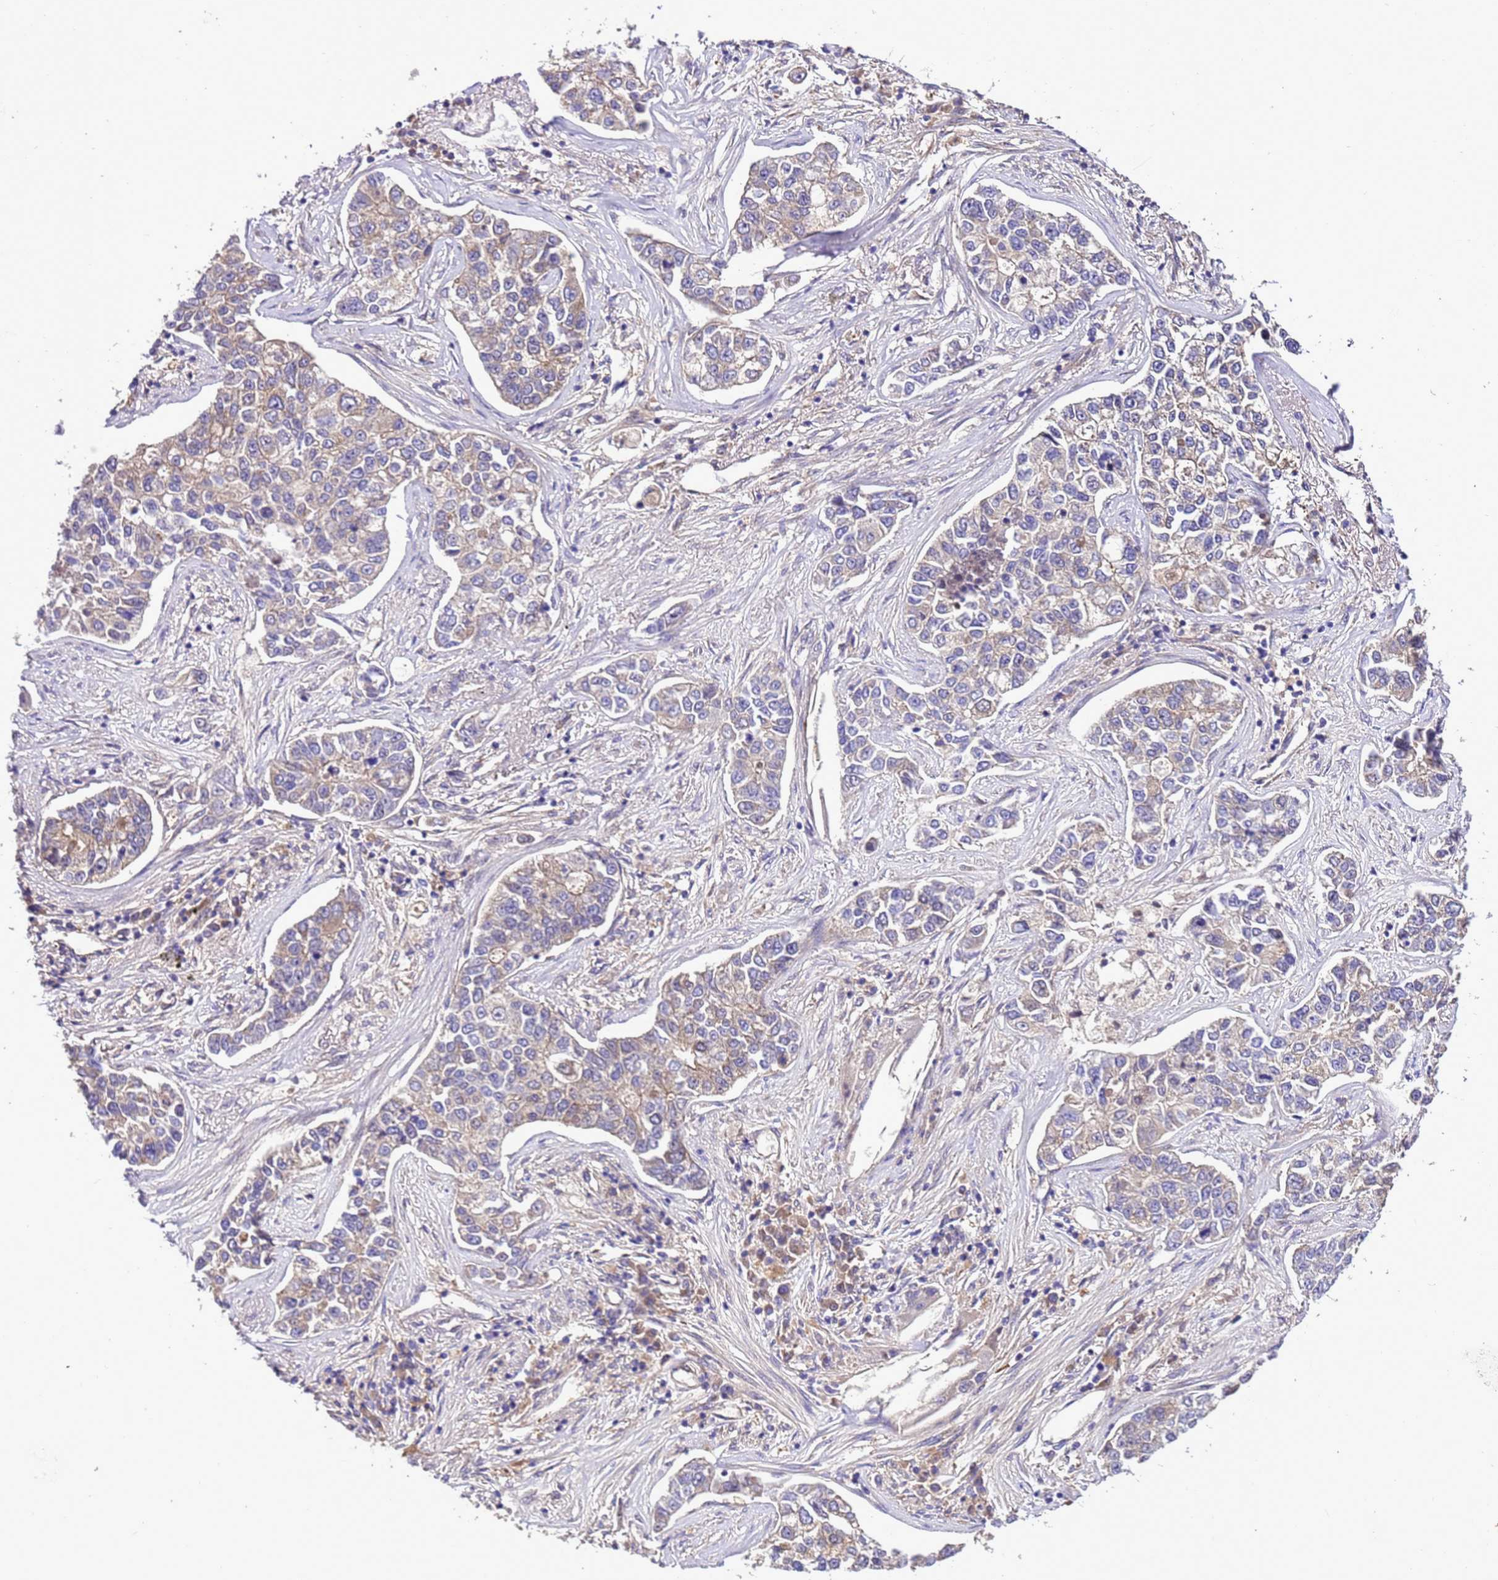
{"staining": {"intensity": "moderate", "quantity": "<25%", "location": "cytoplasmic/membranous"}, "tissue": "lung cancer", "cell_type": "Tumor cells", "image_type": "cancer", "snomed": [{"axis": "morphology", "description": "Adenocarcinoma, NOS"}, {"axis": "topography", "description": "Lung"}], "caption": "Moderate cytoplasmic/membranous positivity for a protein is present in approximately <25% of tumor cells of lung cancer using immunohistochemistry (IHC).", "gene": "RABEP2", "patient": {"sex": "male", "age": 49}}